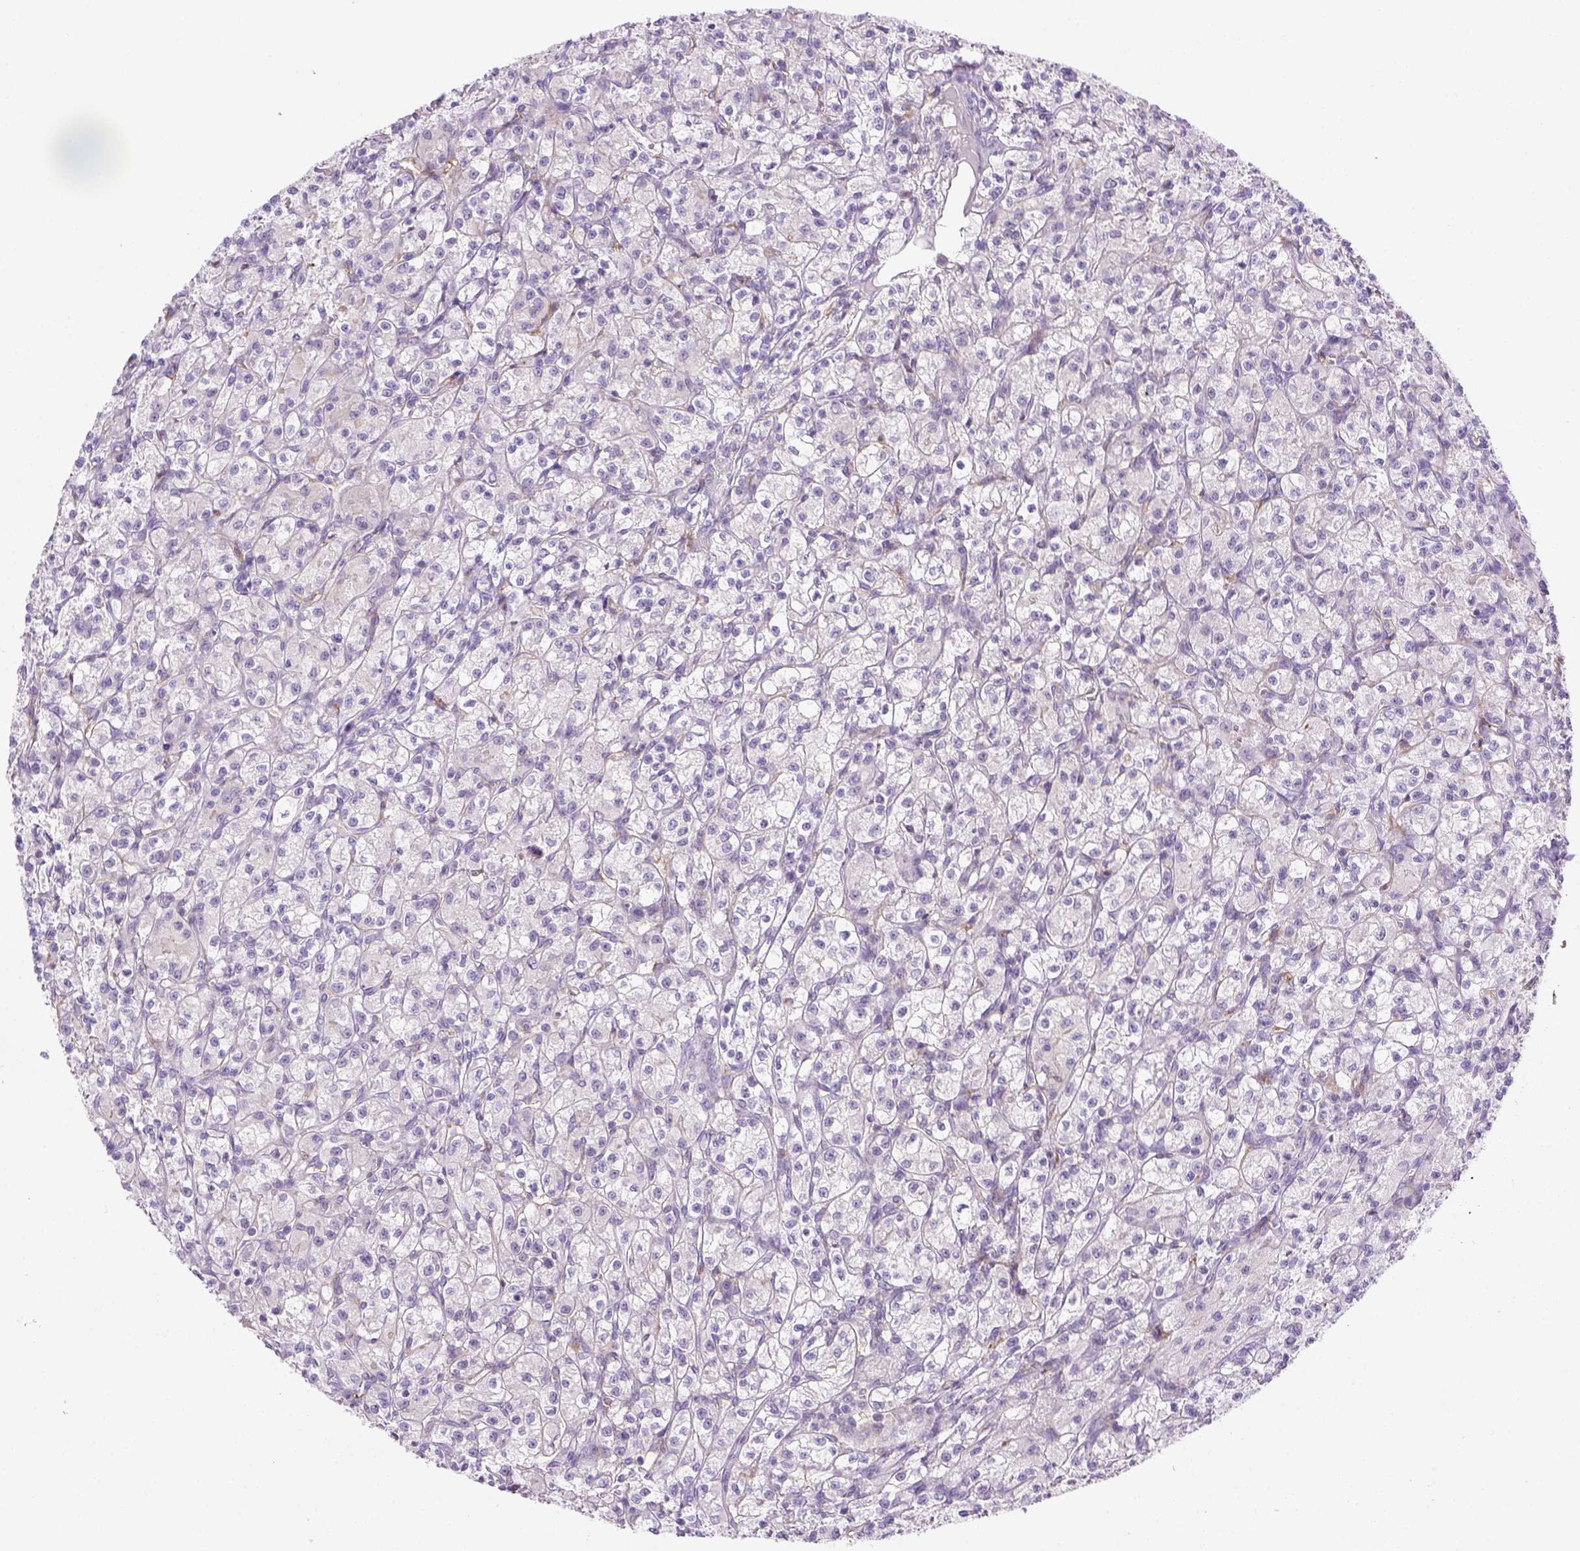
{"staining": {"intensity": "negative", "quantity": "none", "location": "none"}, "tissue": "renal cancer", "cell_type": "Tumor cells", "image_type": "cancer", "snomed": [{"axis": "morphology", "description": "Adenocarcinoma, NOS"}, {"axis": "topography", "description": "Kidney"}], "caption": "Renal adenocarcinoma was stained to show a protein in brown. There is no significant staining in tumor cells. (DAB immunohistochemistry visualized using brightfield microscopy, high magnification).", "gene": "CACNB1", "patient": {"sex": "female", "age": 70}}